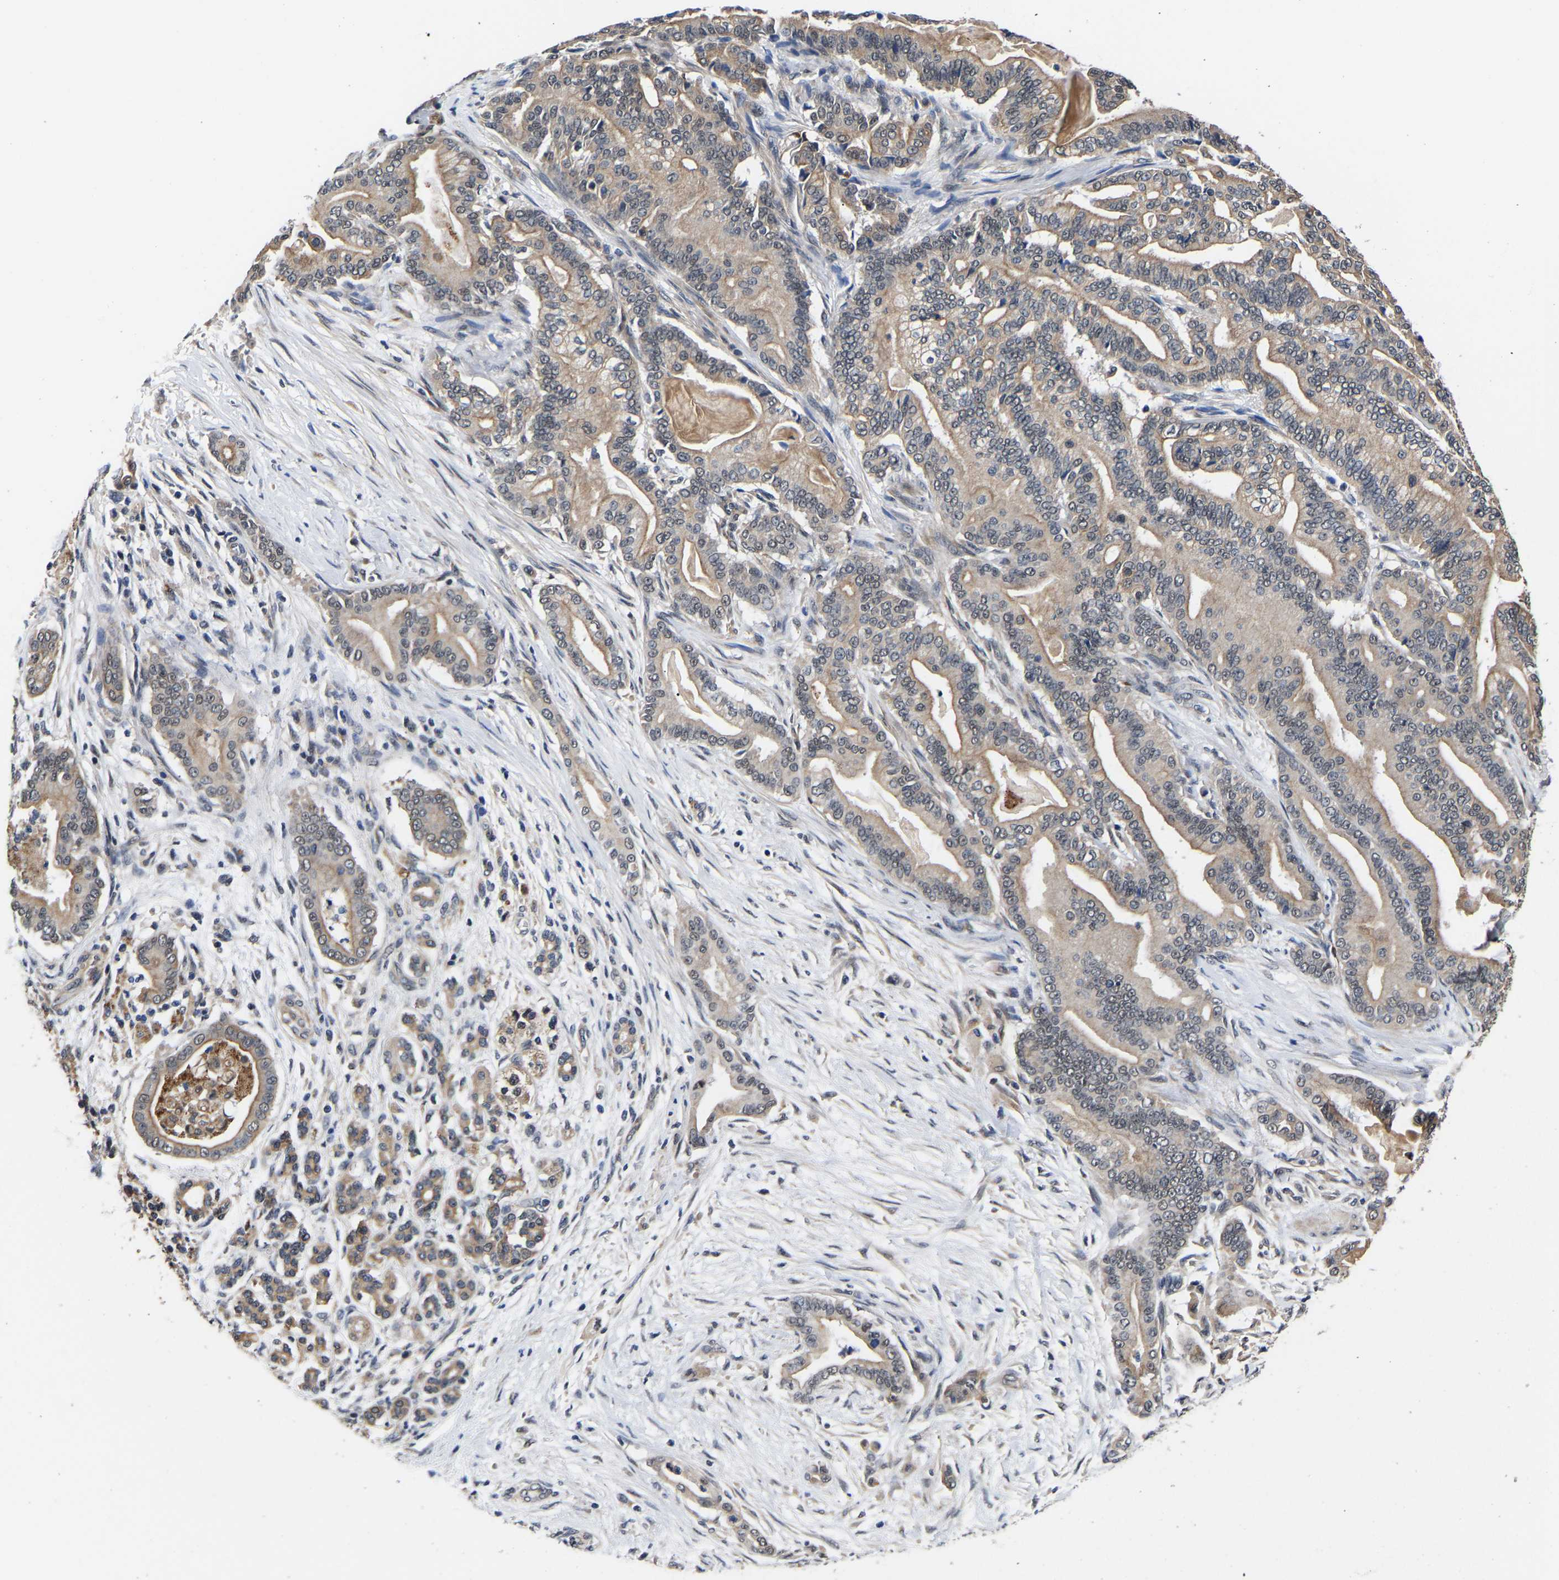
{"staining": {"intensity": "moderate", "quantity": "25%-75%", "location": "cytoplasmic/membranous"}, "tissue": "pancreatic cancer", "cell_type": "Tumor cells", "image_type": "cancer", "snomed": [{"axis": "morphology", "description": "Normal tissue, NOS"}, {"axis": "morphology", "description": "Adenocarcinoma, NOS"}, {"axis": "topography", "description": "Pancreas"}], "caption": "A brown stain highlights moderate cytoplasmic/membranous positivity of a protein in pancreatic cancer tumor cells.", "gene": "METTL16", "patient": {"sex": "male", "age": 63}}